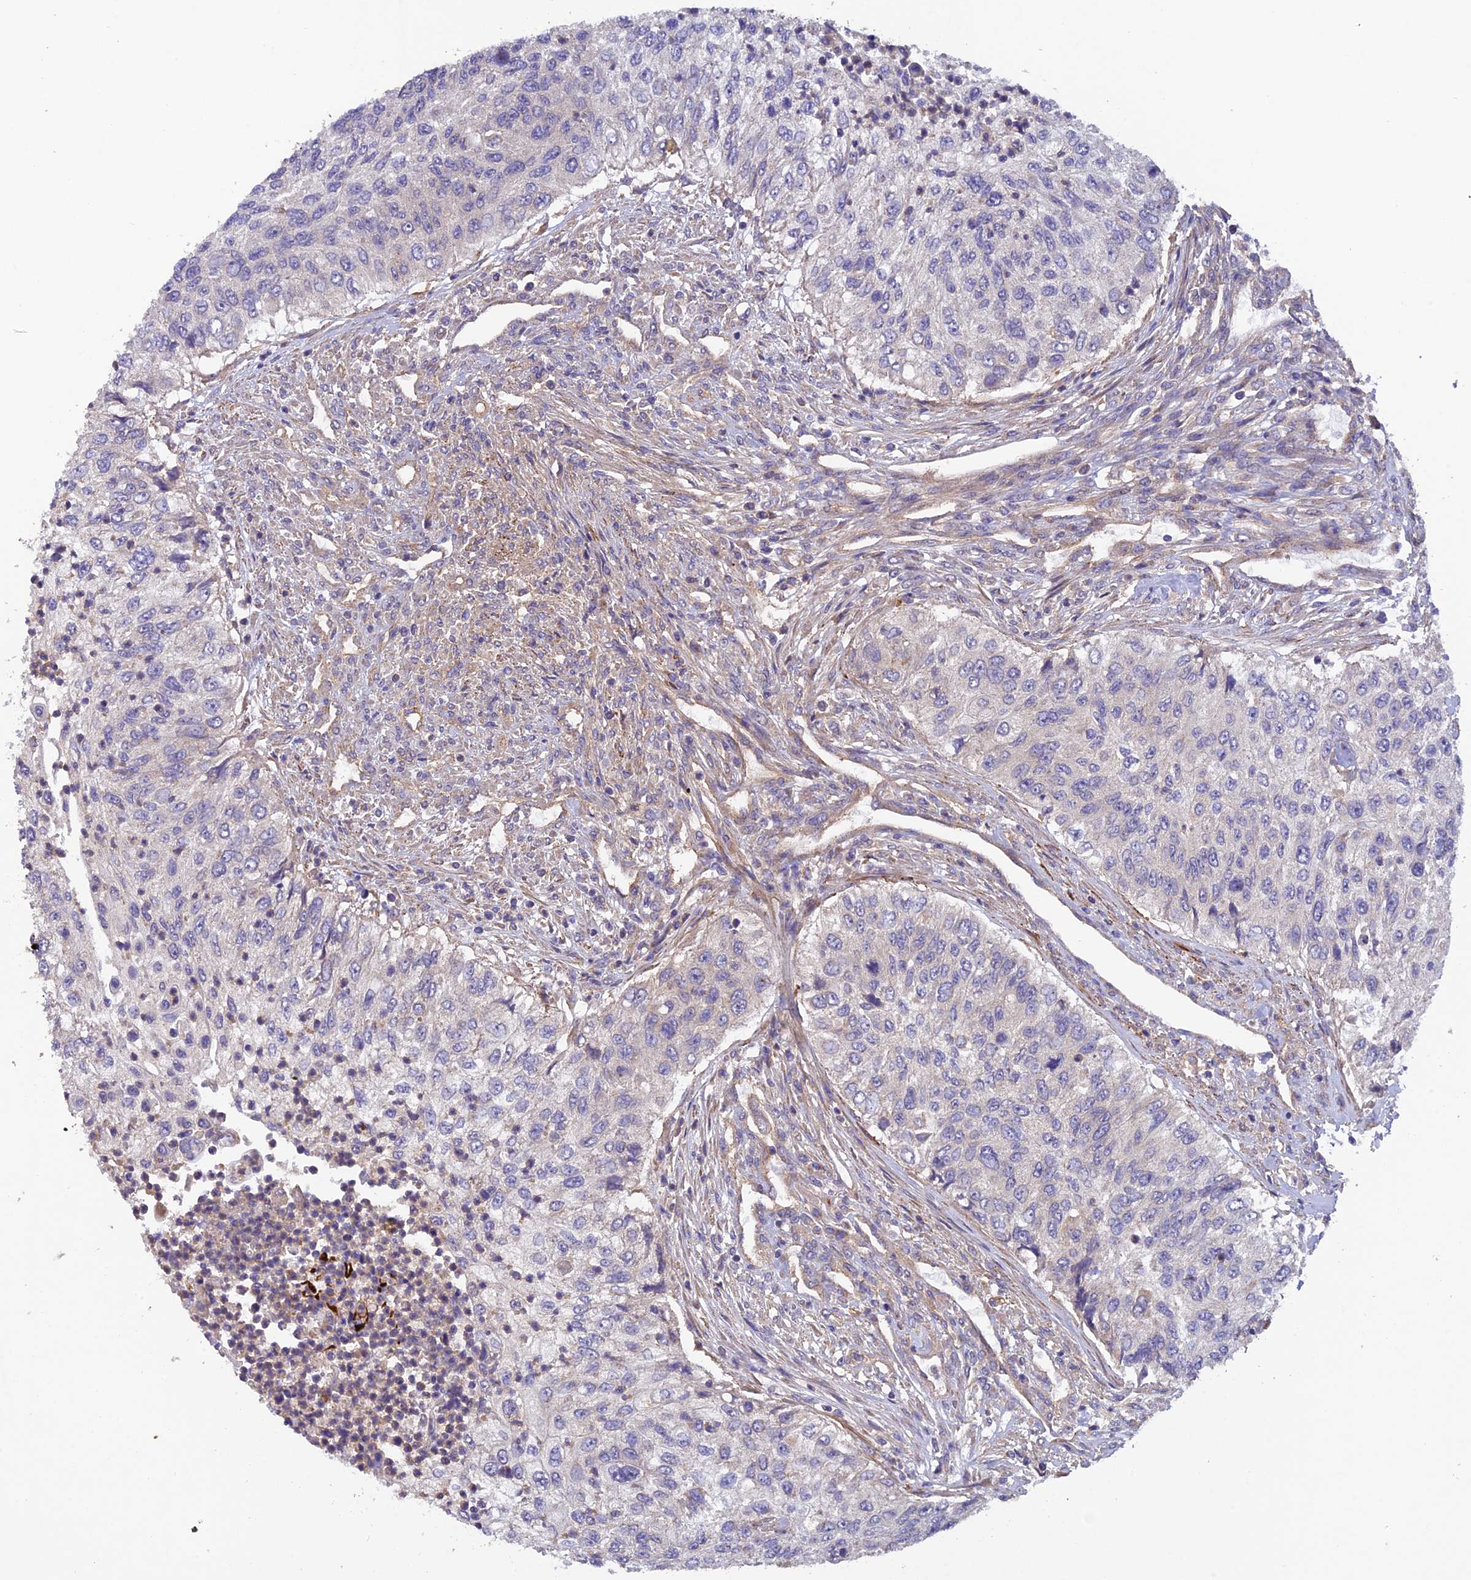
{"staining": {"intensity": "negative", "quantity": "none", "location": "none"}, "tissue": "urothelial cancer", "cell_type": "Tumor cells", "image_type": "cancer", "snomed": [{"axis": "morphology", "description": "Urothelial carcinoma, High grade"}, {"axis": "topography", "description": "Urinary bladder"}], "caption": "Histopathology image shows no significant protein expression in tumor cells of urothelial cancer.", "gene": "ADAMTS15", "patient": {"sex": "female", "age": 60}}